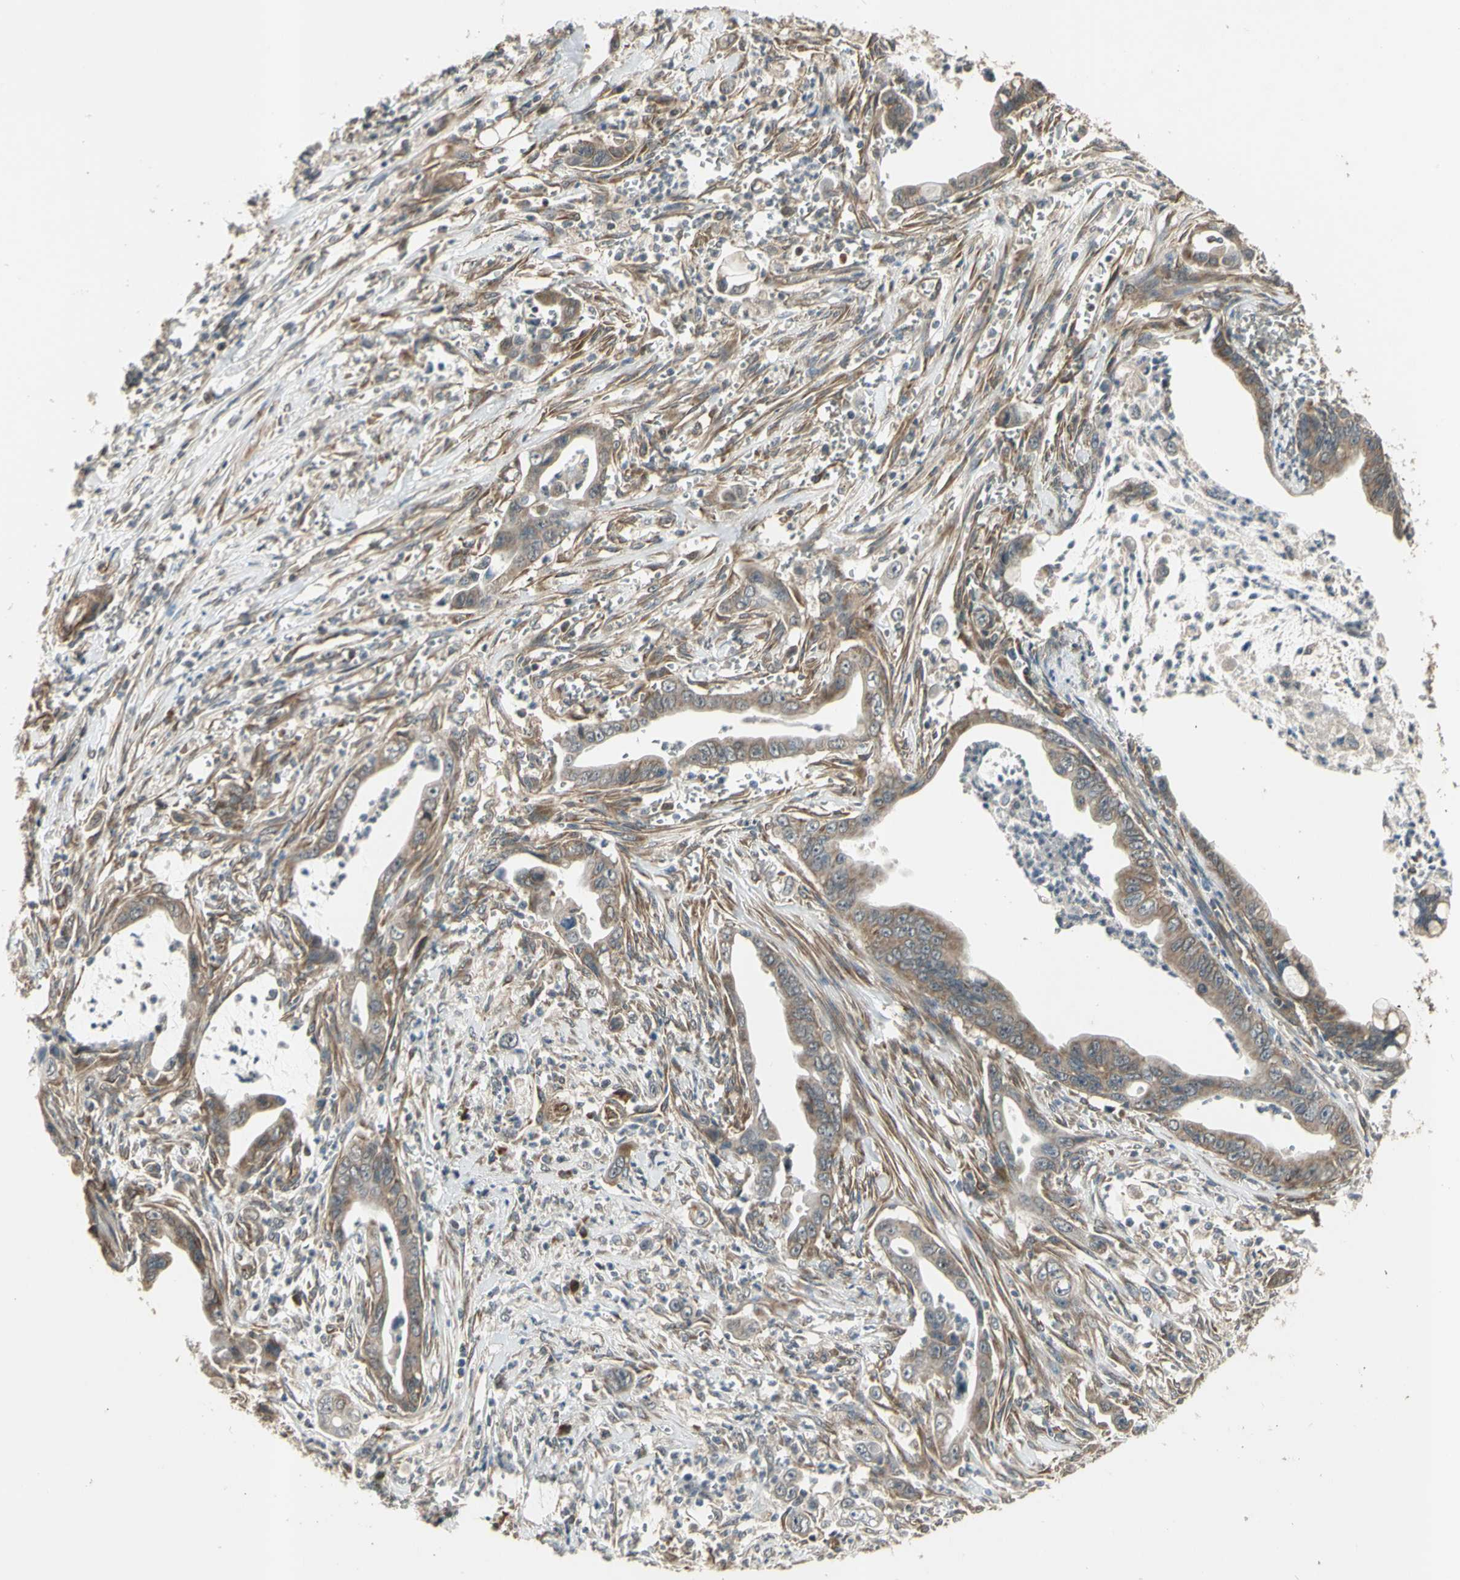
{"staining": {"intensity": "moderate", "quantity": ">75%", "location": "cytoplasmic/membranous"}, "tissue": "pancreatic cancer", "cell_type": "Tumor cells", "image_type": "cancer", "snomed": [{"axis": "morphology", "description": "Adenocarcinoma, NOS"}, {"axis": "topography", "description": "Pancreas"}], "caption": "IHC (DAB) staining of human pancreatic adenocarcinoma shows moderate cytoplasmic/membranous protein positivity in about >75% of tumor cells.", "gene": "EFNB2", "patient": {"sex": "male", "age": 59}}